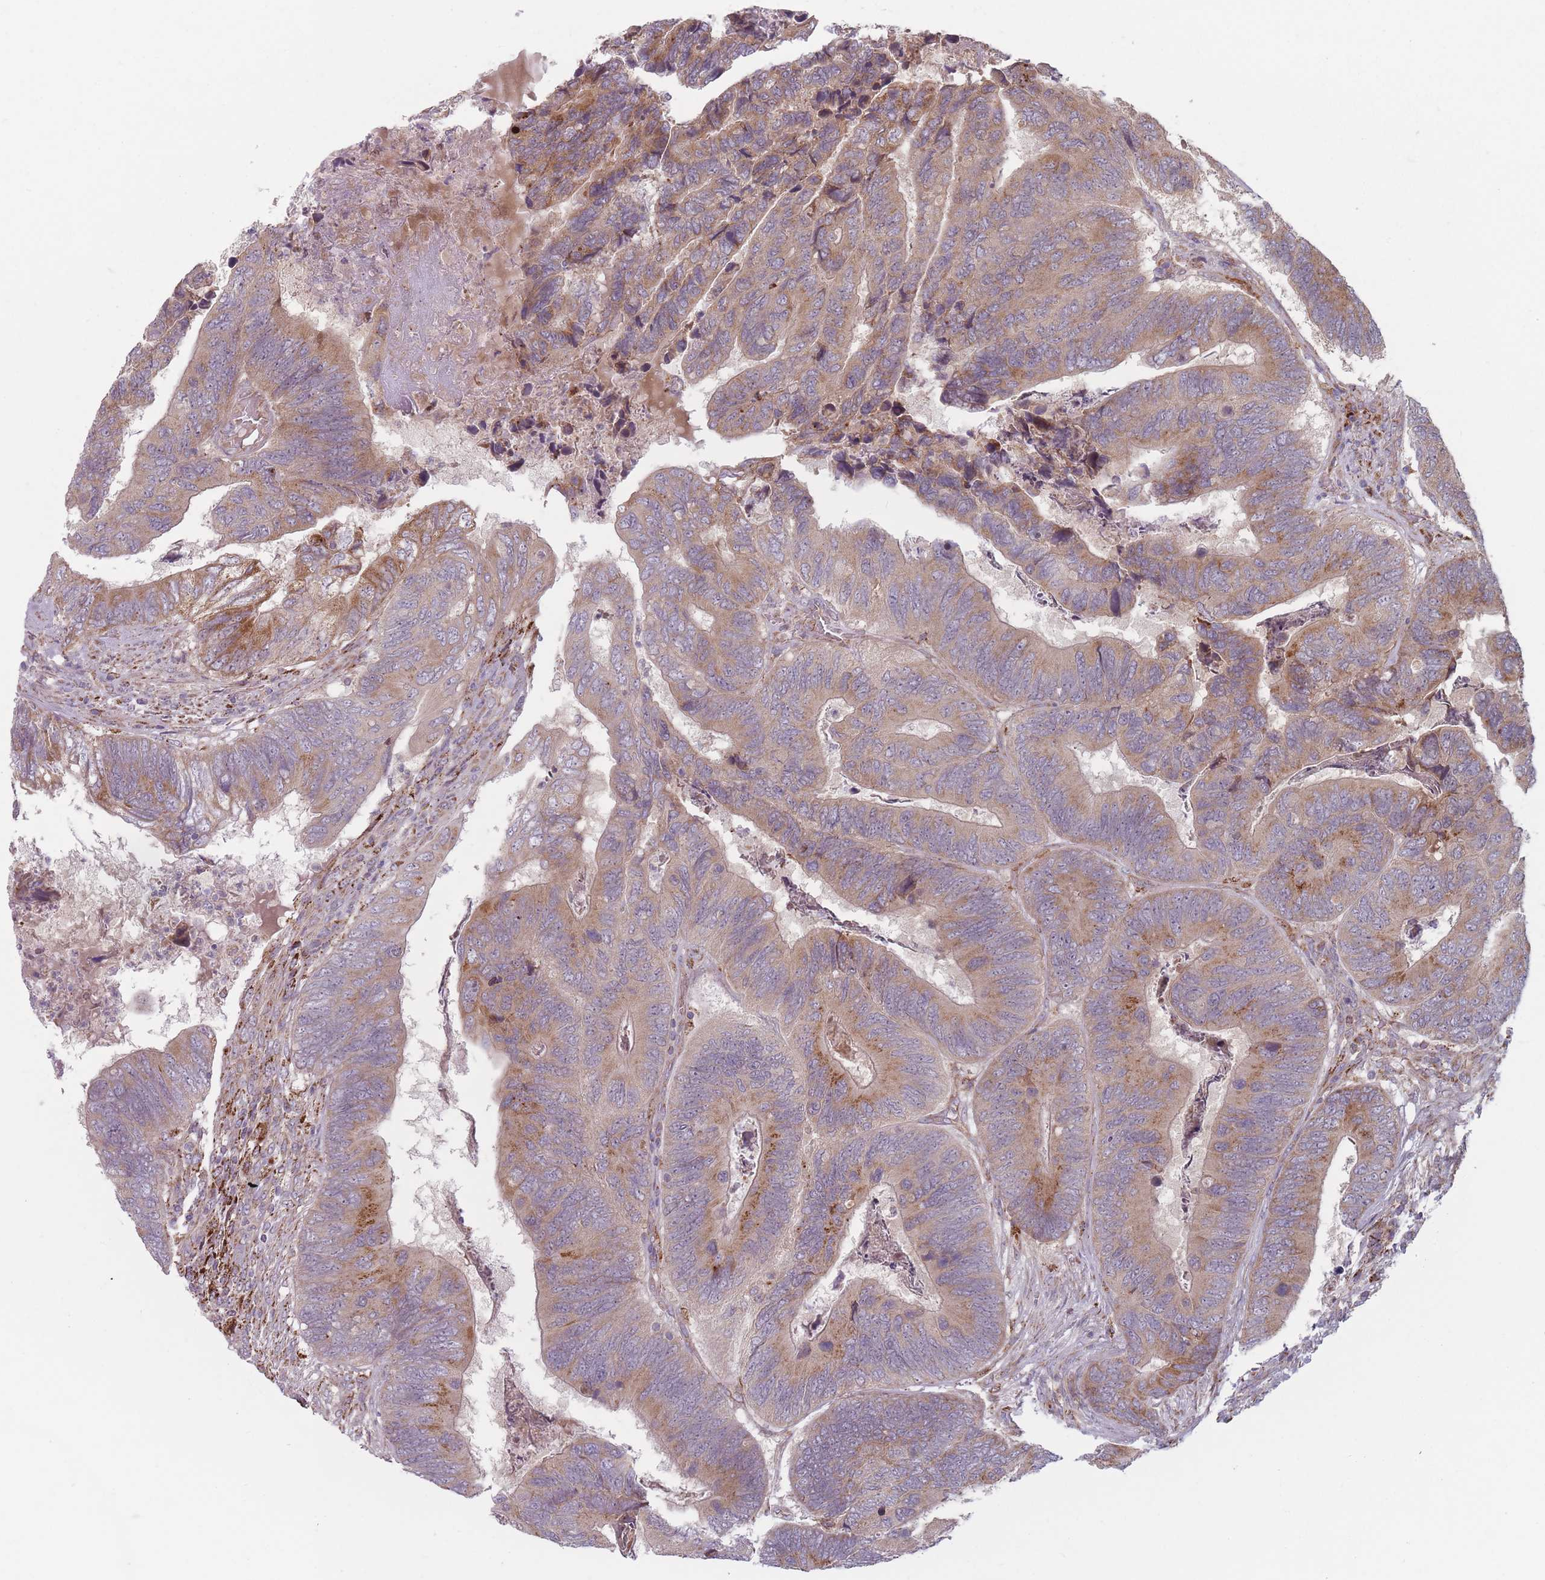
{"staining": {"intensity": "moderate", "quantity": ">75%", "location": "cytoplasmic/membranous"}, "tissue": "colorectal cancer", "cell_type": "Tumor cells", "image_type": "cancer", "snomed": [{"axis": "morphology", "description": "Adenocarcinoma, NOS"}, {"axis": "topography", "description": "Colon"}], "caption": "This image exhibits immunohistochemistry staining of human colorectal cancer, with medium moderate cytoplasmic/membranous staining in about >75% of tumor cells.", "gene": "OR10Q1", "patient": {"sex": "female", "age": 67}}